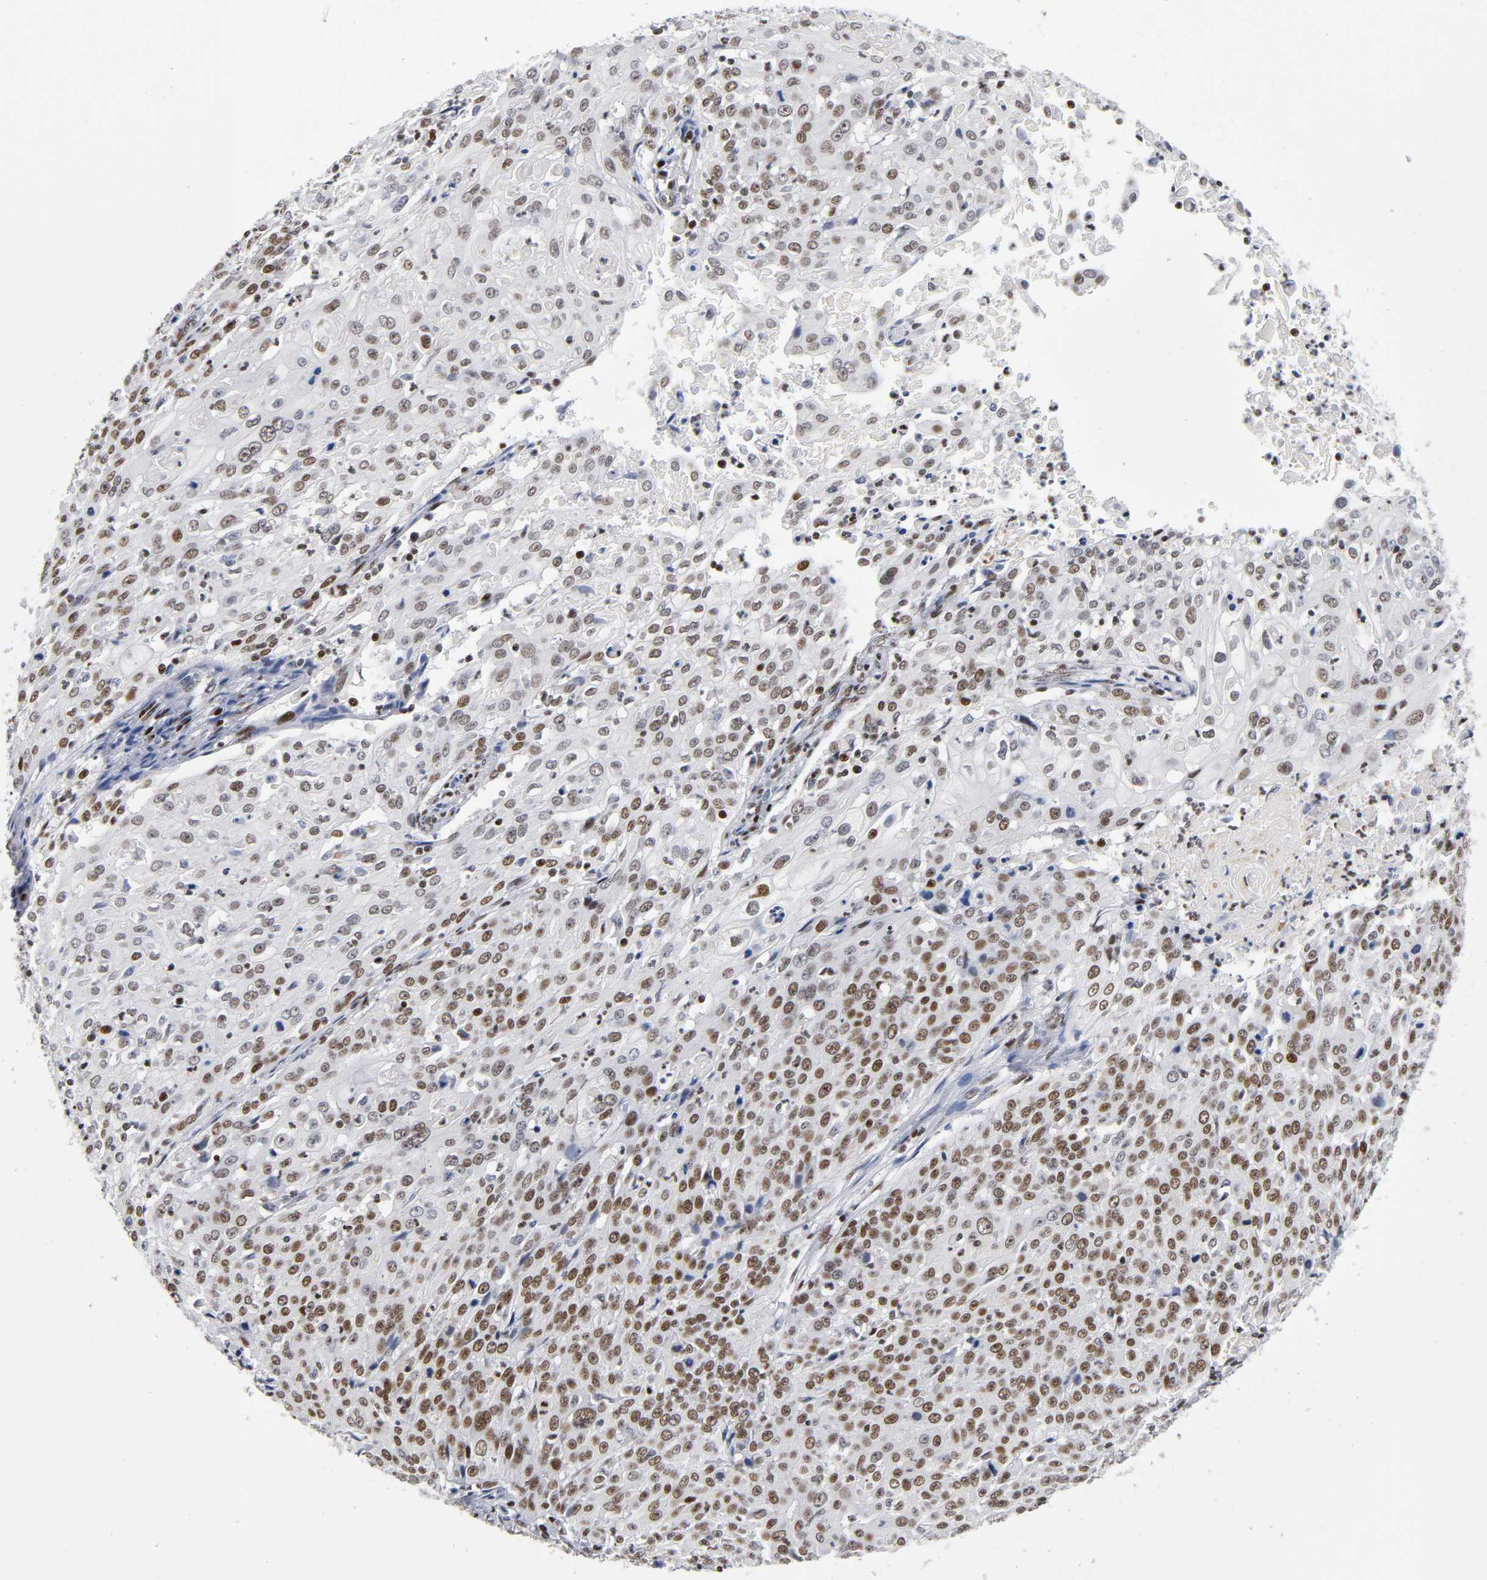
{"staining": {"intensity": "moderate", "quantity": ">75%", "location": "nuclear"}, "tissue": "cervical cancer", "cell_type": "Tumor cells", "image_type": "cancer", "snomed": [{"axis": "morphology", "description": "Squamous cell carcinoma, NOS"}, {"axis": "topography", "description": "Cervix"}], "caption": "Immunohistochemistry (IHC) micrograph of neoplastic tissue: human squamous cell carcinoma (cervical) stained using immunohistochemistry demonstrates medium levels of moderate protein expression localized specifically in the nuclear of tumor cells, appearing as a nuclear brown color.", "gene": "SP3", "patient": {"sex": "female", "age": 39}}